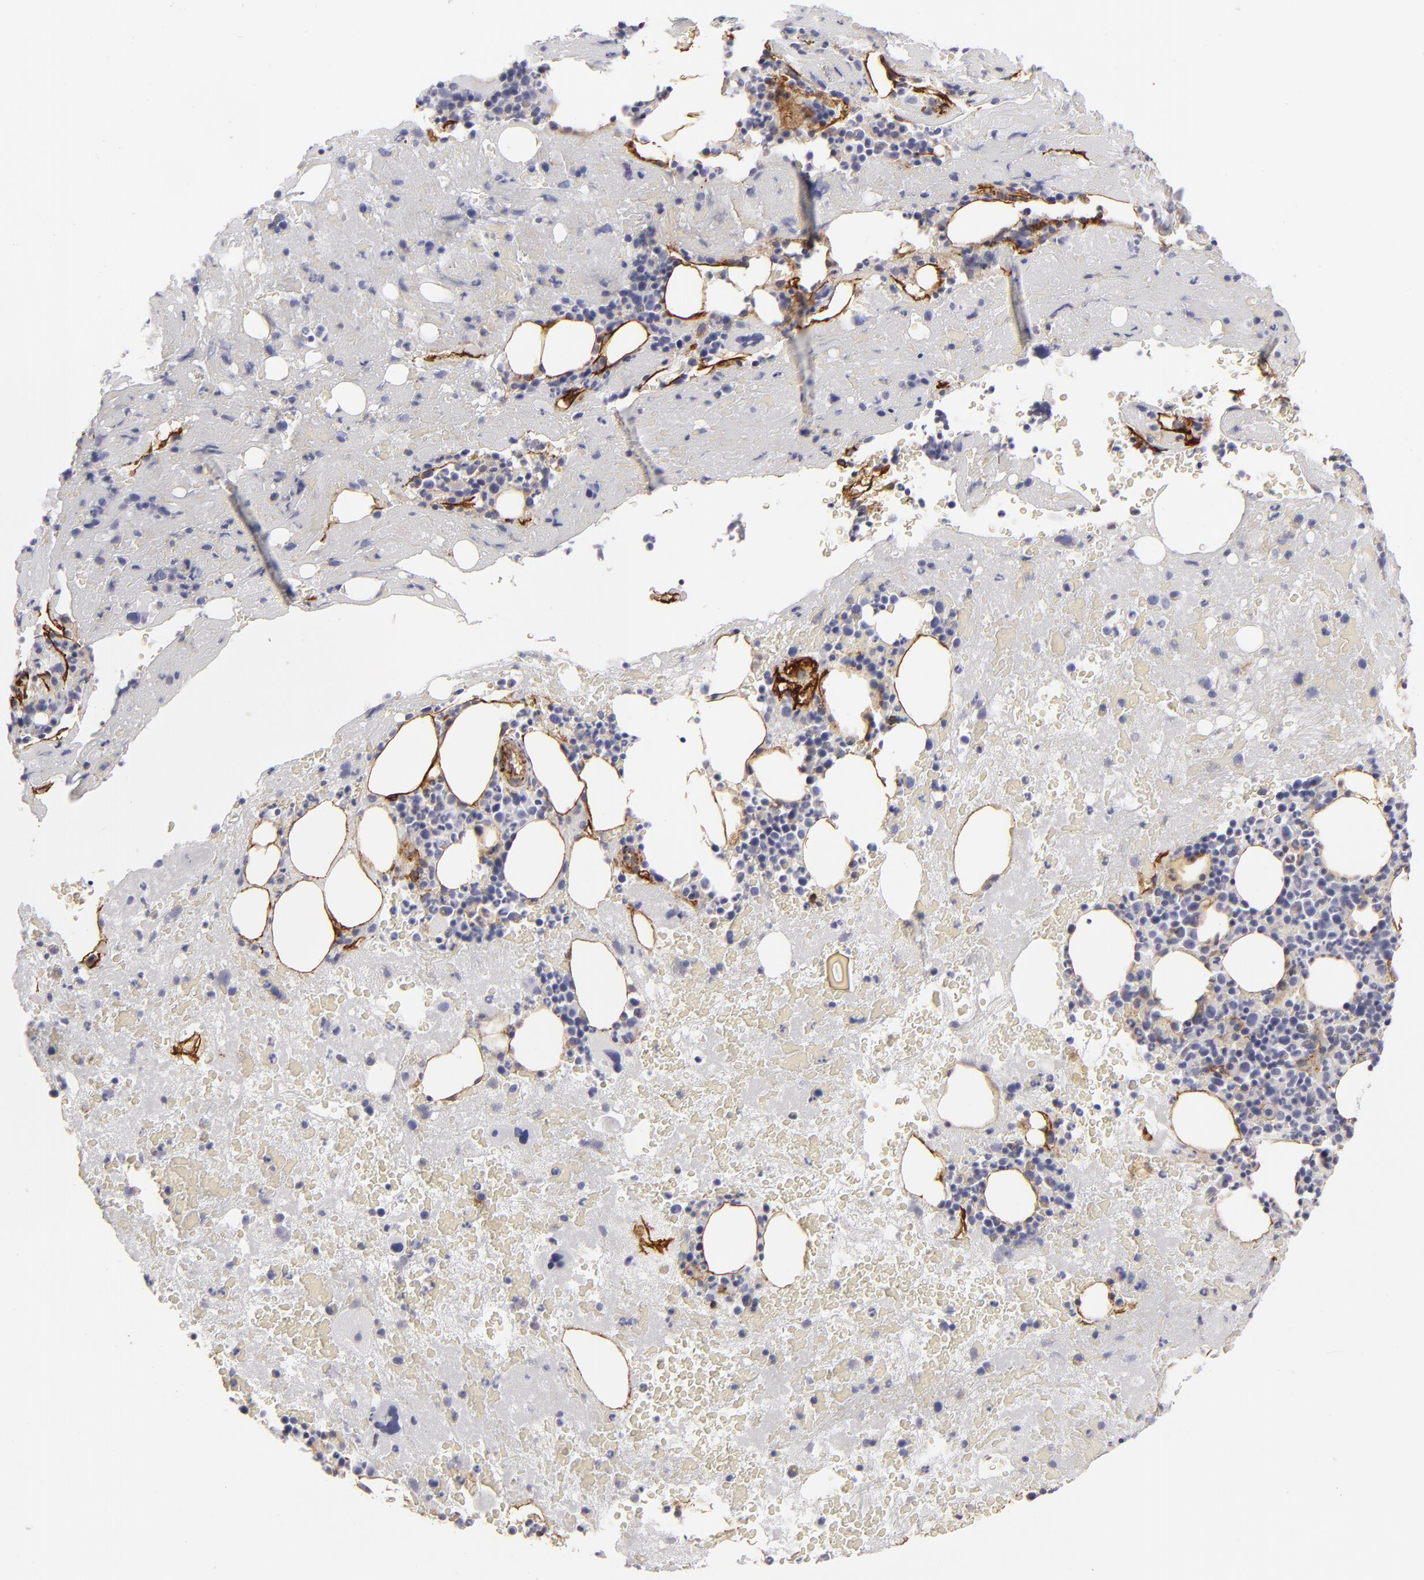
{"staining": {"intensity": "negative", "quantity": "none", "location": "none"}, "tissue": "bone marrow", "cell_type": "Hematopoietic cells", "image_type": "normal", "snomed": [{"axis": "morphology", "description": "Normal tissue, NOS"}, {"axis": "topography", "description": "Bone marrow"}], "caption": "A high-resolution photomicrograph shows IHC staining of unremarkable bone marrow, which shows no significant staining in hematopoietic cells.", "gene": "MCAM", "patient": {"sex": "male", "age": 76}}